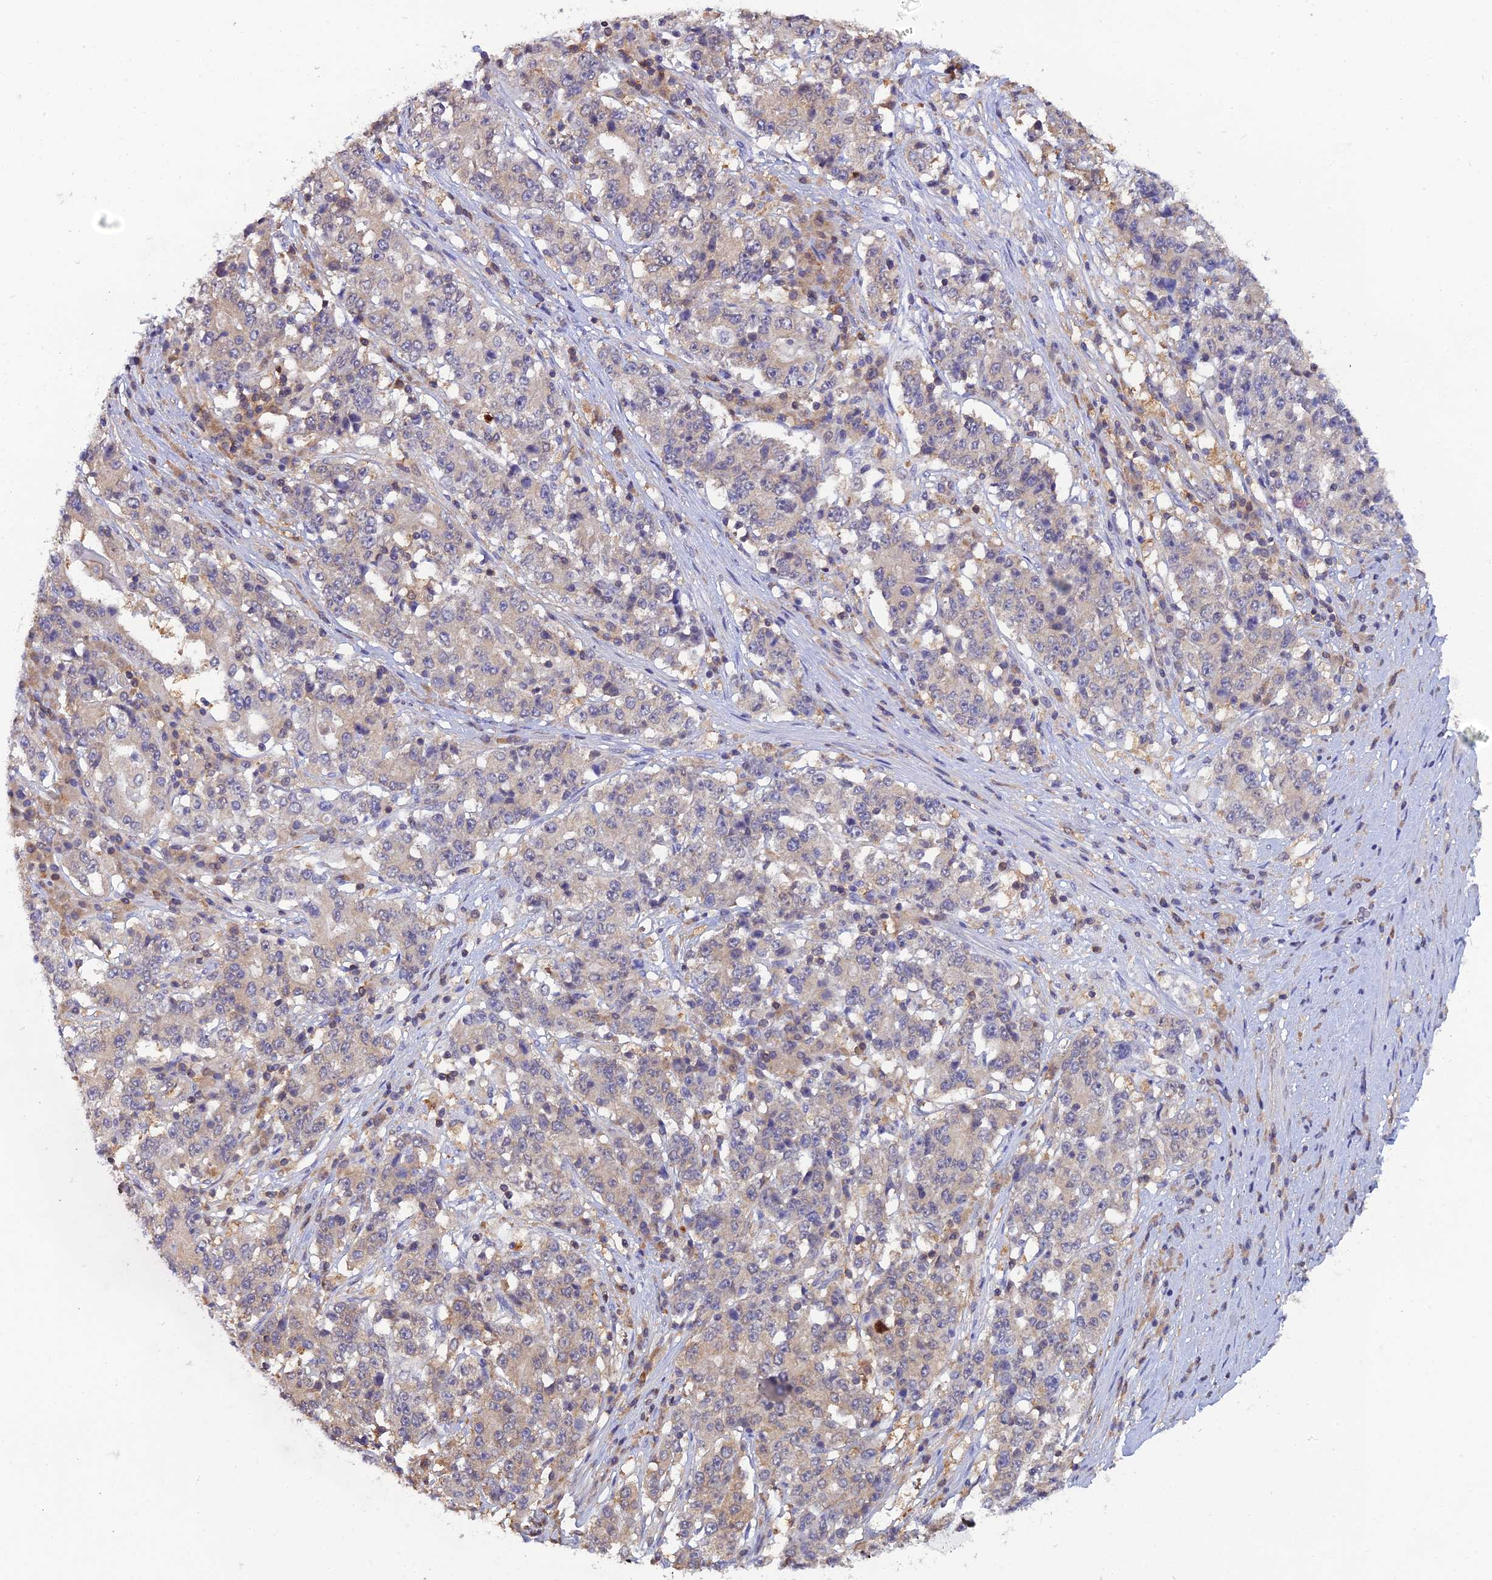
{"staining": {"intensity": "negative", "quantity": "none", "location": "none"}, "tissue": "stomach cancer", "cell_type": "Tumor cells", "image_type": "cancer", "snomed": [{"axis": "morphology", "description": "Adenocarcinoma, NOS"}, {"axis": "topography", "description": "Stomach"}], "caption": "DAB (3,3'-diaminobenzidine) immunohistochemical staining of adenocarcinoma (stomach) reveals no significant positivity in tumor cells.", "gene": "HINT1", "patient": {"sex": "male", "age": 59}}